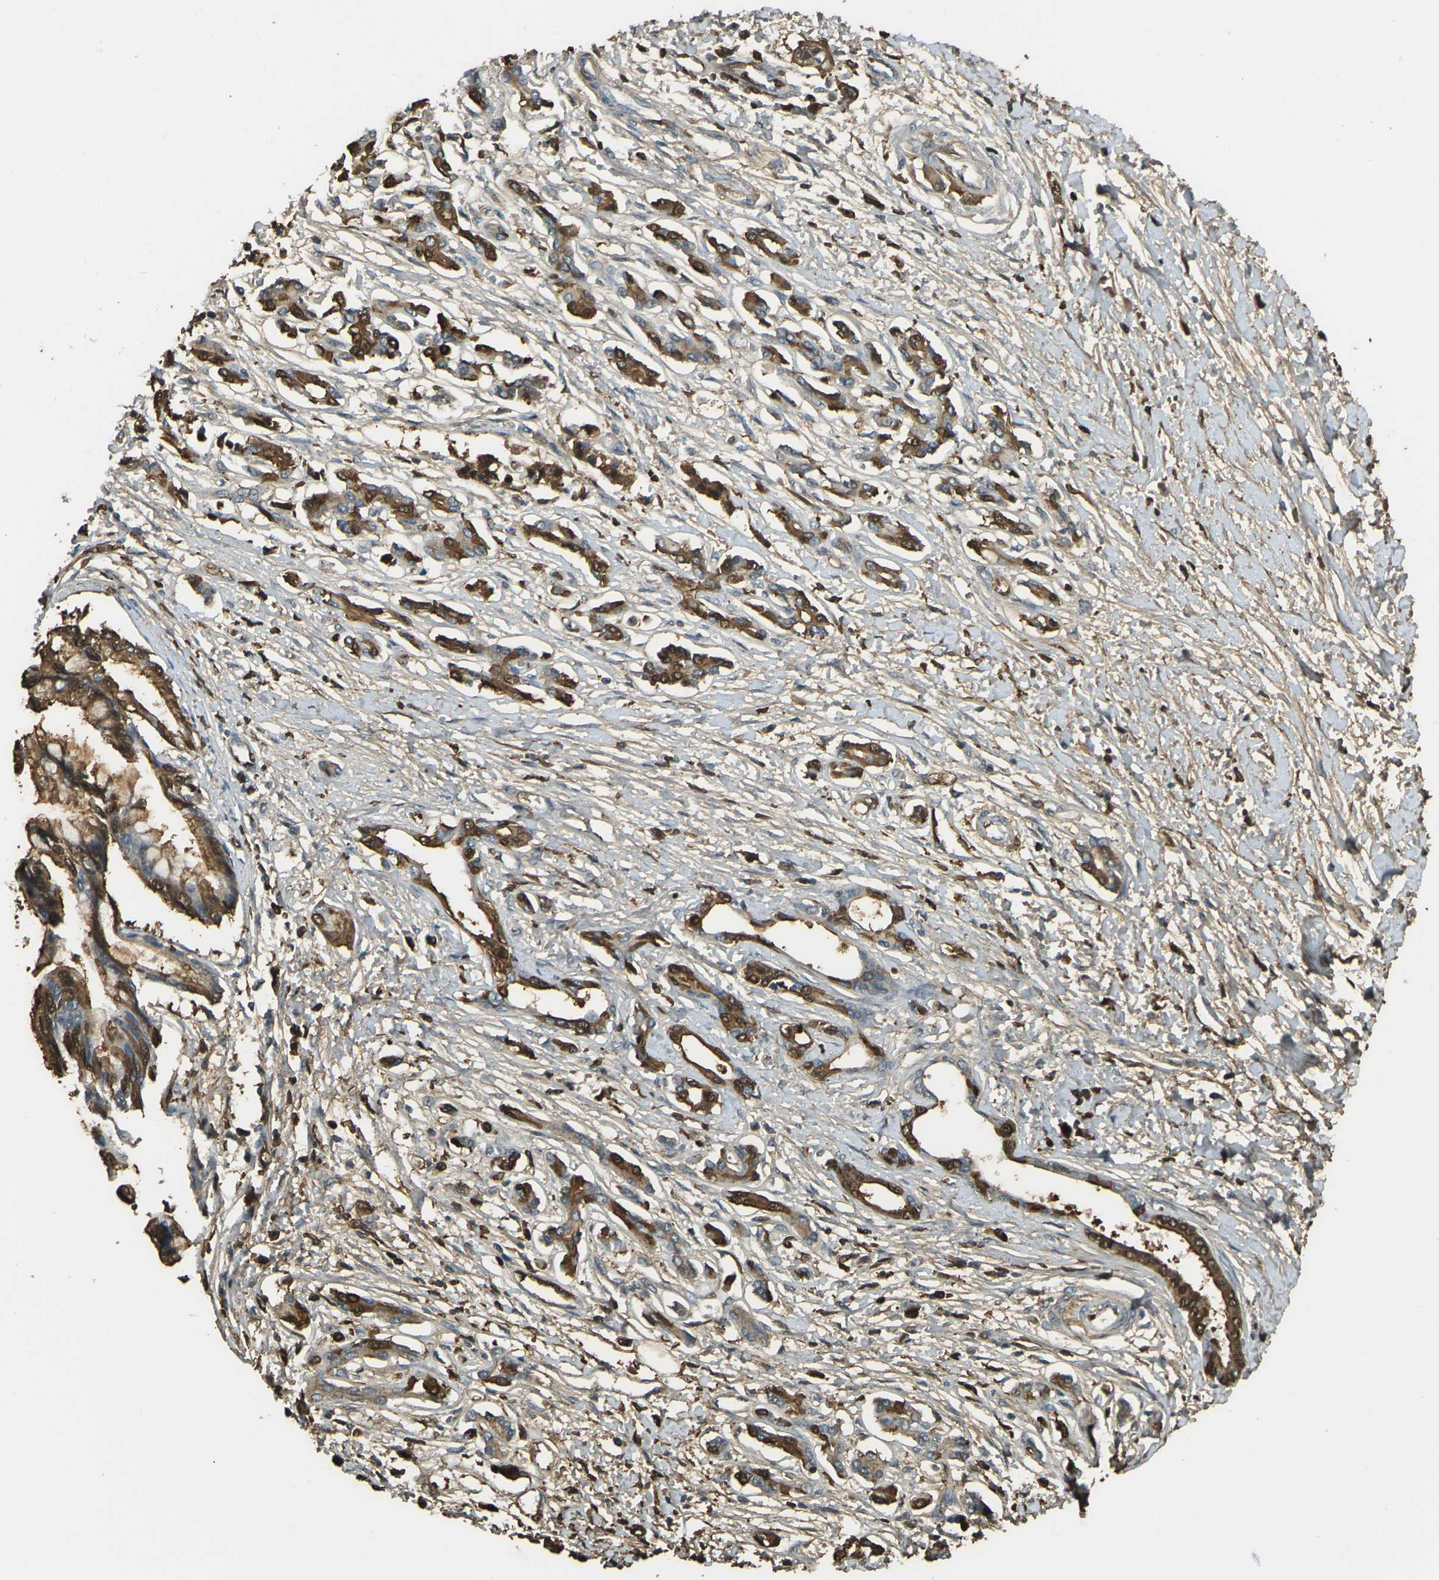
{"staining": {"intensity": "strong", "quantity": "25%-75%", "location": "cytoplasmic/membranous,nuclear"}, "tissue": "pancreatic cancer", "cell_type": "Tumor cells", "image_type": "cancer", "snomed": [{"axis": "morphology", "description": "Adenocarcinoma, NOS"}, {"axis": "topography", "description": "Pancreas"}], "caption": "Pancreatic cancer (adenocarcinoma) stained for a protein (brown) reveals strong cytoplasmic/membranous and nuclear positive staining in about 25%-75% of tumor cells.", "gene": "CYP1B1", "patient": {"sex": "male", "age": 56}}